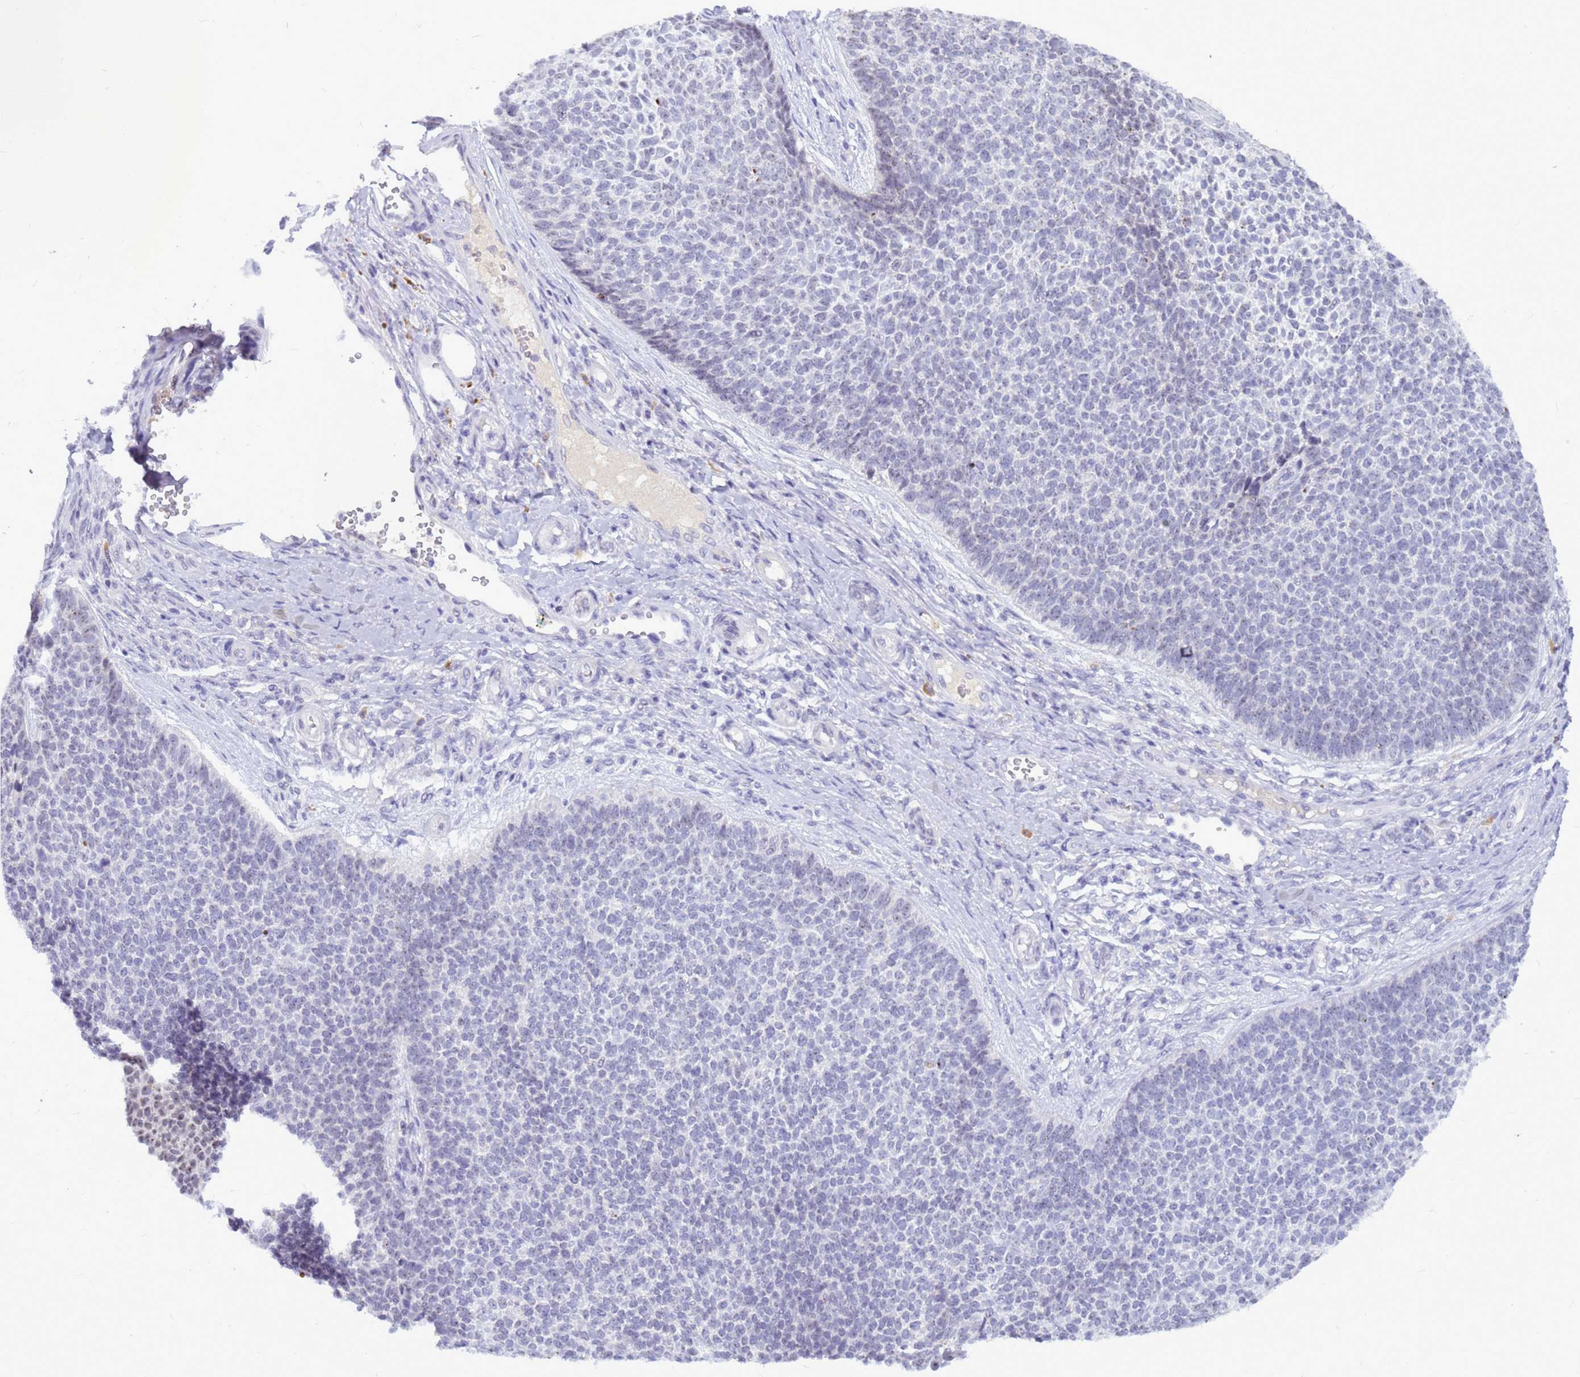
{"staining": {"intensity": "negative", "quantity": "none", "location": "none"}, "tissue": "skin cancer", "cell_type": "Tumor cells", "image_type": "cancer", "snomed": [{"axis": "morphology", "description": "Basal cell carcinoma"}, {"axis": "topography", "description": "Skin"}], "caption": "A high-resolution histopathology image shows immunohistochemistry (IHC) staining of skin basal cell carcinoma, which displays no significant expression in tumor cells.", "gene": "DMRTC2", "patient": {"sex": "female", "age": 84}}